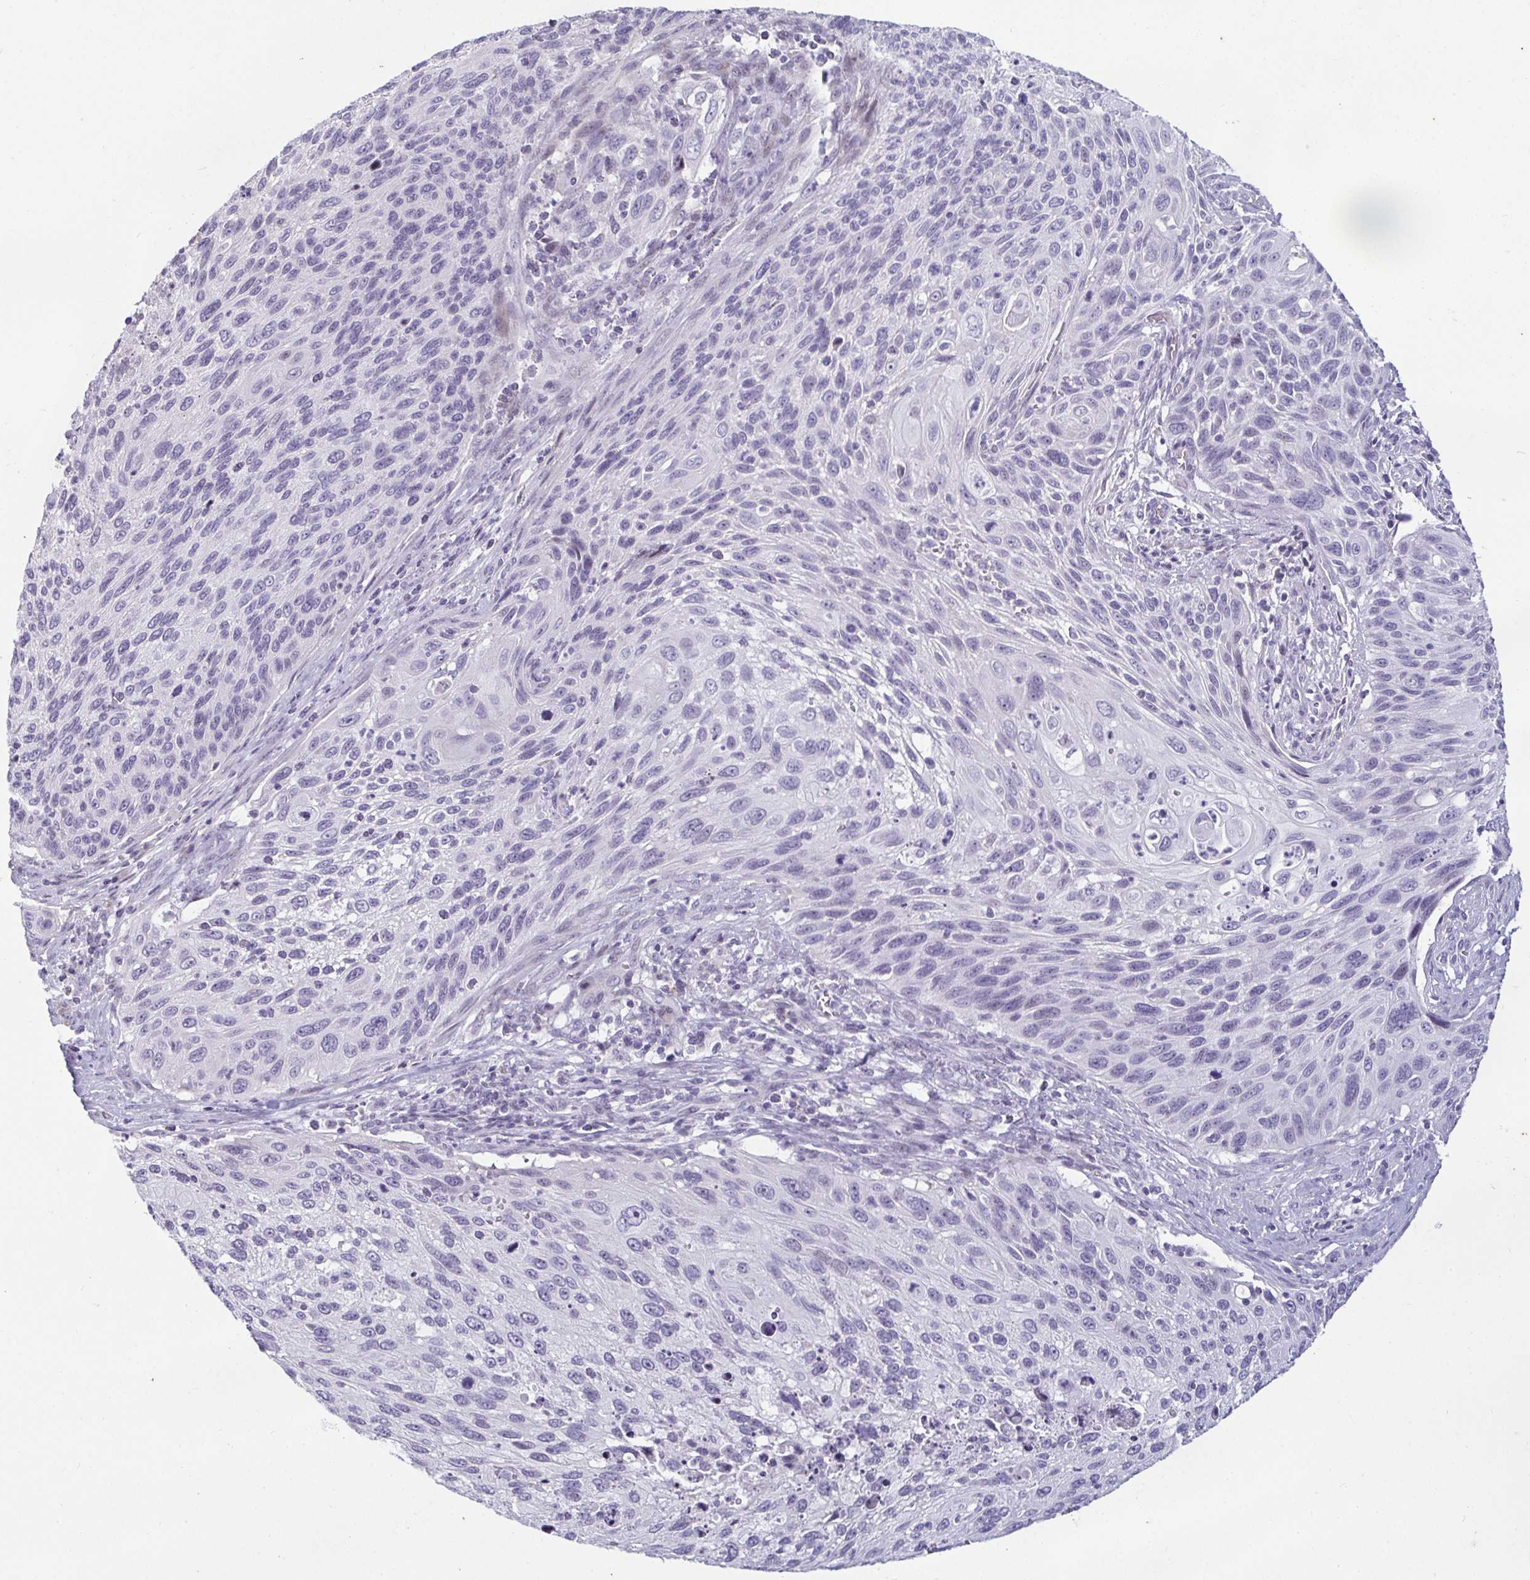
{"staining": {"intensity": "negative", "quantity": "none", "location": "none"}, "tissue": "cervical cancer", "cell_type": "Tumor cells", "image_type": "cancer", "snomed": [{"axis": "morphology", "description": "Squamous cell carcinoma, NOS"}, {"axis": "topography", "description": "Cervix"}], "caption": "DAB (3,3'-diaminobenzidine) immunohistochemical staining of cervical squamous cell carcinoma displays no significant staining in tumor cells.", "gene": "CR2", "patient": {"sex": "female", "age": 70}}